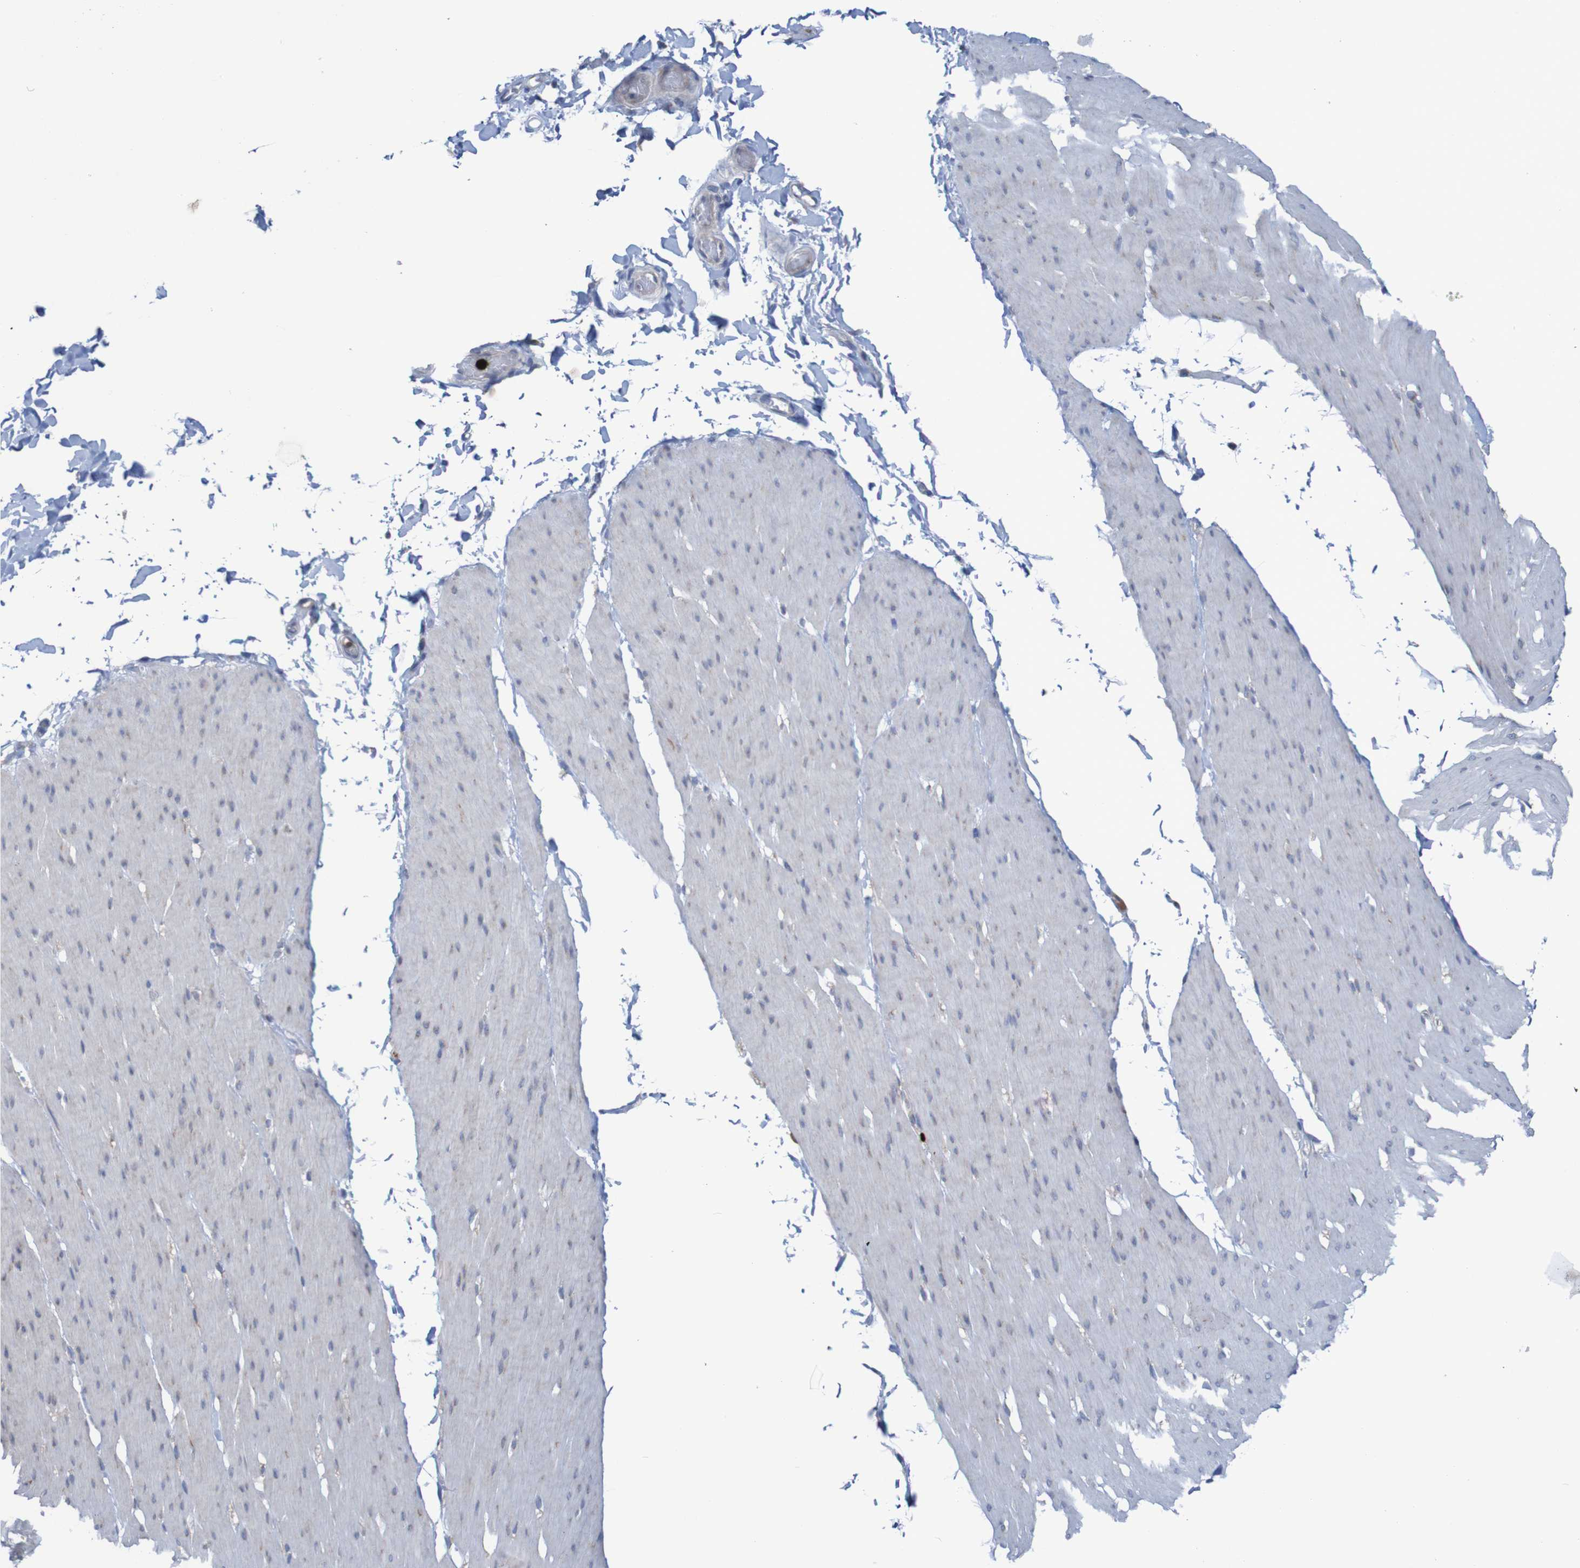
{"staining": {"intensity": "negative", "quantity": "none", "location": "none"}, "tissue": "smooth muscle", "cell_type": "Smooth muscle cells", "image_type": "normal", "snomed": [{"axis": "morphology", "description": "Normal tissue, NOS"}, {"axis": "topography", "description": "Smooth muscle"}, {"axis": "topography", "description": "Colon"}], "caption": "This is a photomicrograph of immunohistochemistry staining of unremarkable smooth muscle, which shows no expression in smooth muscle cells.", "gene": "PARP4", "patient": {"sex": "male", "age": 67}}